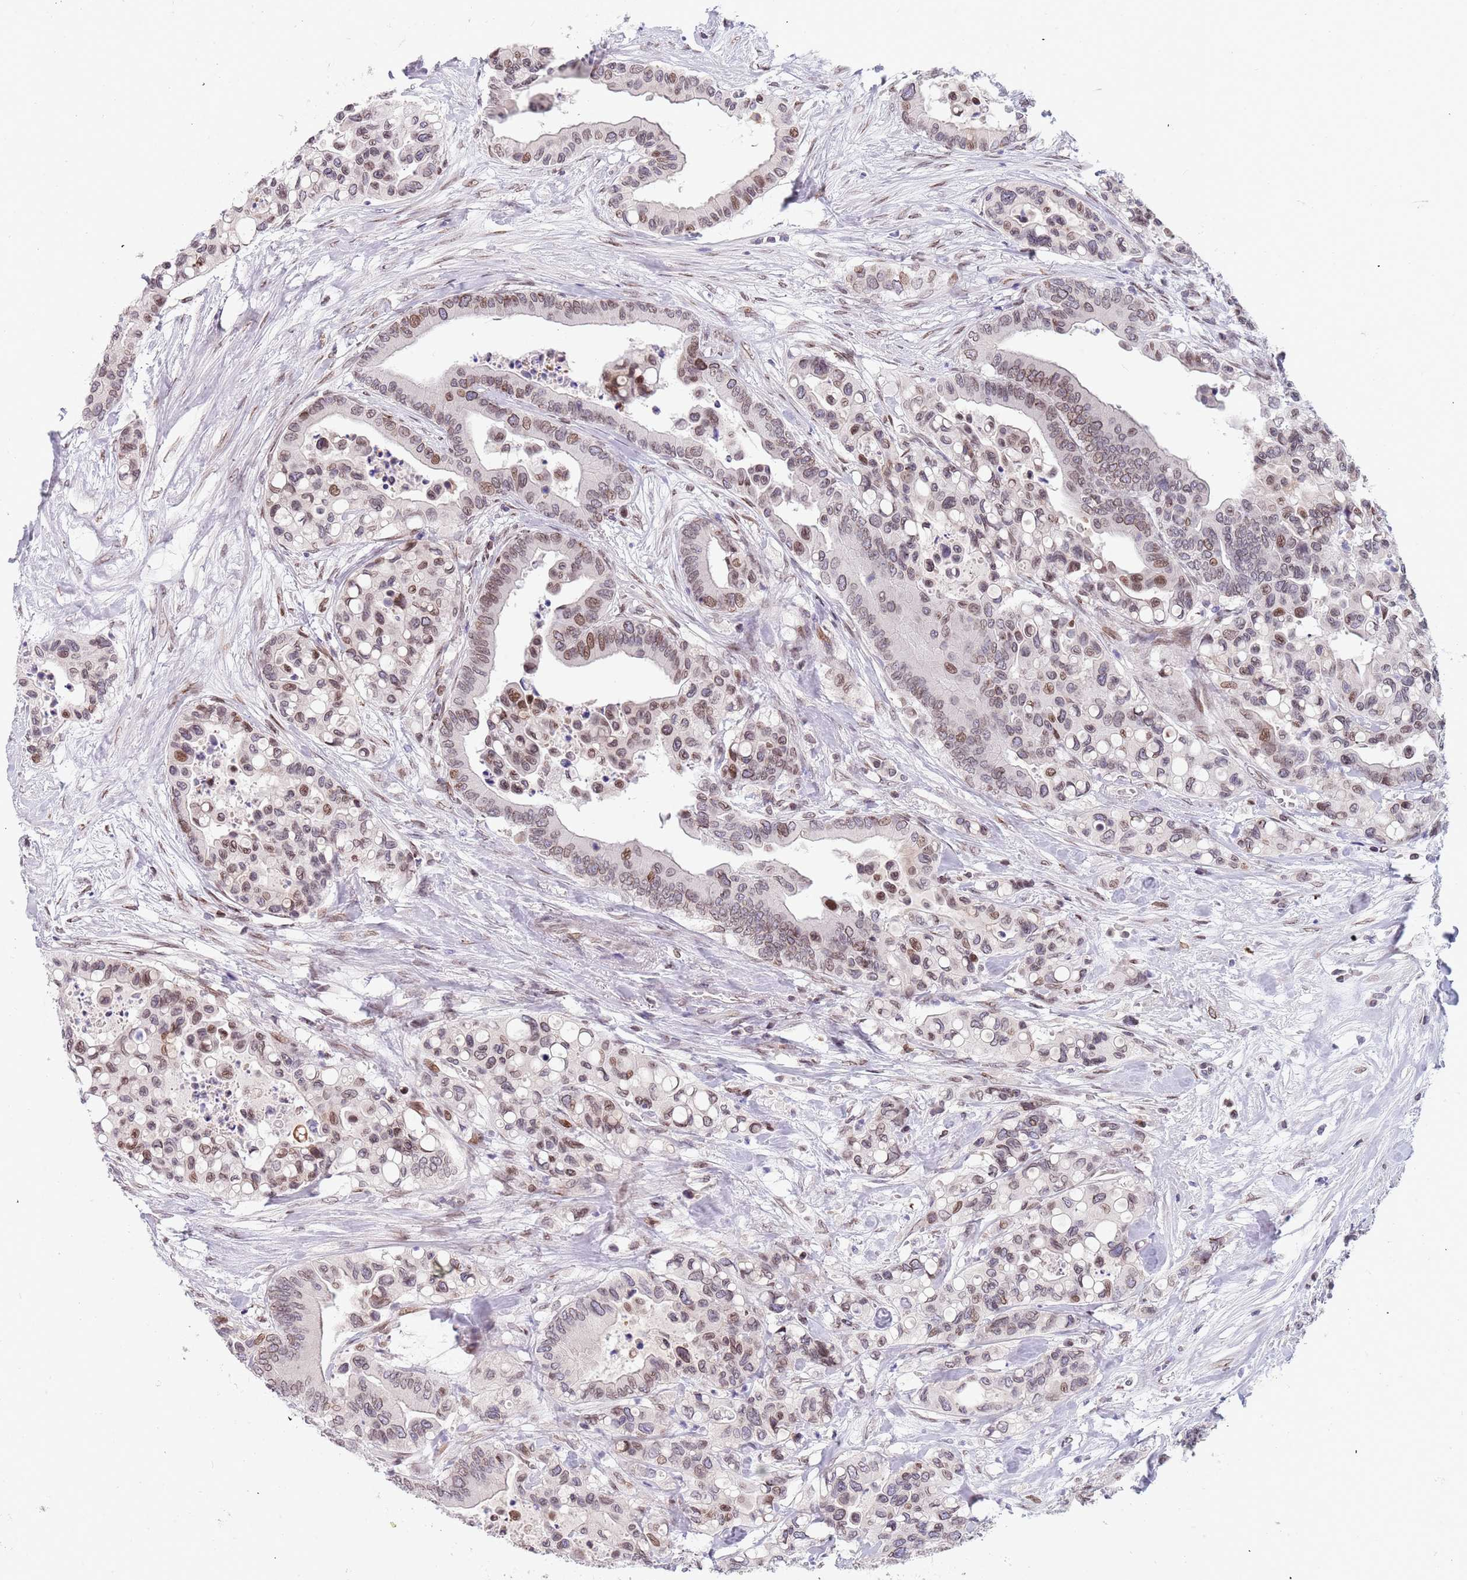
{"staining": {"intensity": "weak", "quantity": ">75%", "location": "cytoplasmic/membranous,nuclear"}, "tissue": "colorectal cancer", "cell_type": "Tumor cells", "image_type": "cancer", "snomed": [{"axis": "morphology", "description": "Adenocarcinoma, NOS"}, {"axis": "topography", "description": "Colon"}], "caption": "The immunohistochemical stain shows weak cytoplasmic/membranous and nuclear staining in tumor cells of adenocarcinoma (colorectal) tissue.", "gene": "KLHDC2", "patient": {"sex": "male", "age": 82}}